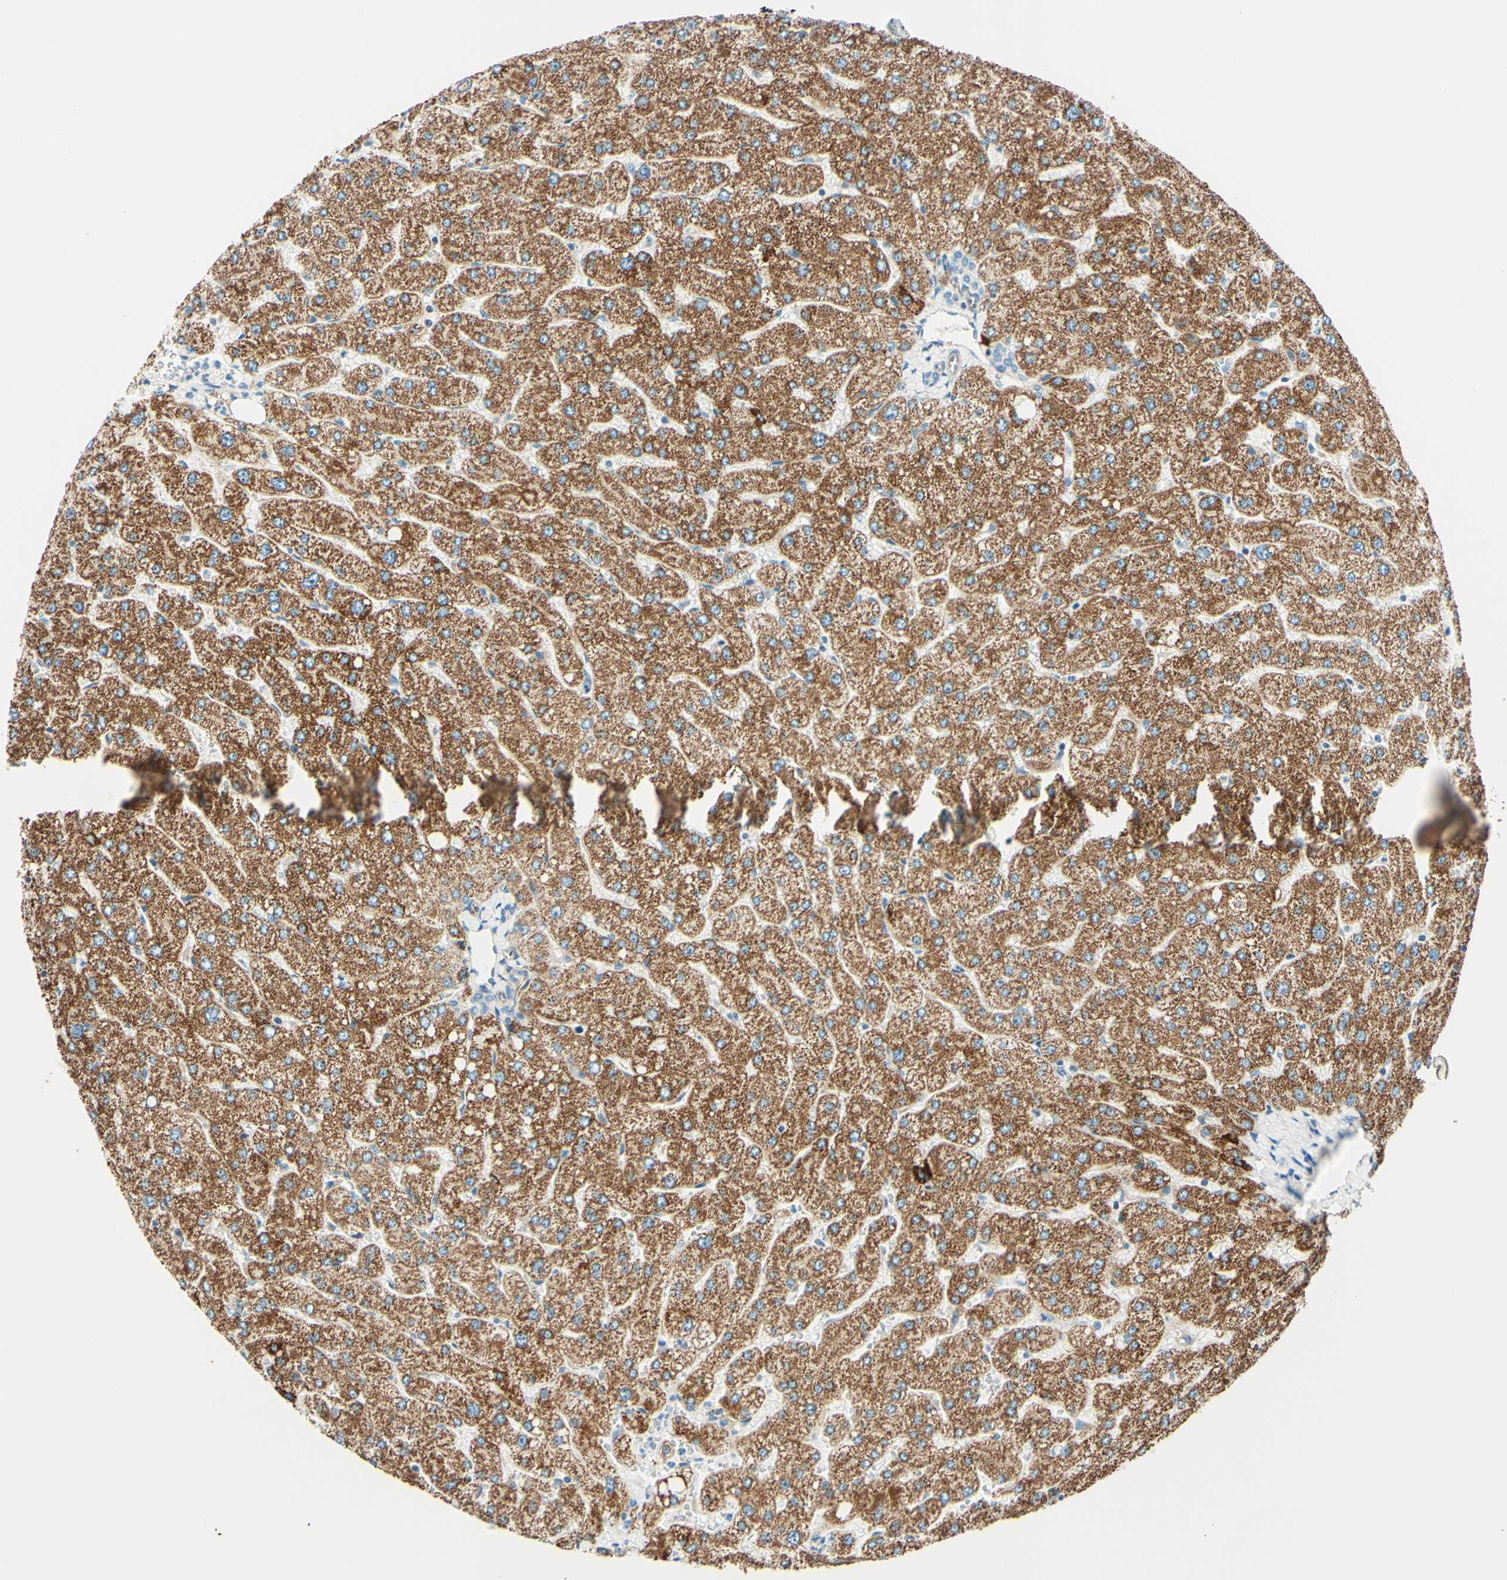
{"staining": {"intensity": "negative", "quantity": "none", "location": "none"}, "tissue": "liver", "cell_type": "Cholangiocytes", "image_type": "normal", "snomed": [{"axis": "morphology", "description": "Normal tissue, NOS"}, {"axis": "topography", "description": "Liver"}], "caption": "IHC of normal human liver reveals no staining in cholangiocytes.", "gene": "TAOK2", "patient": {"sex": "male", "age": 55}}